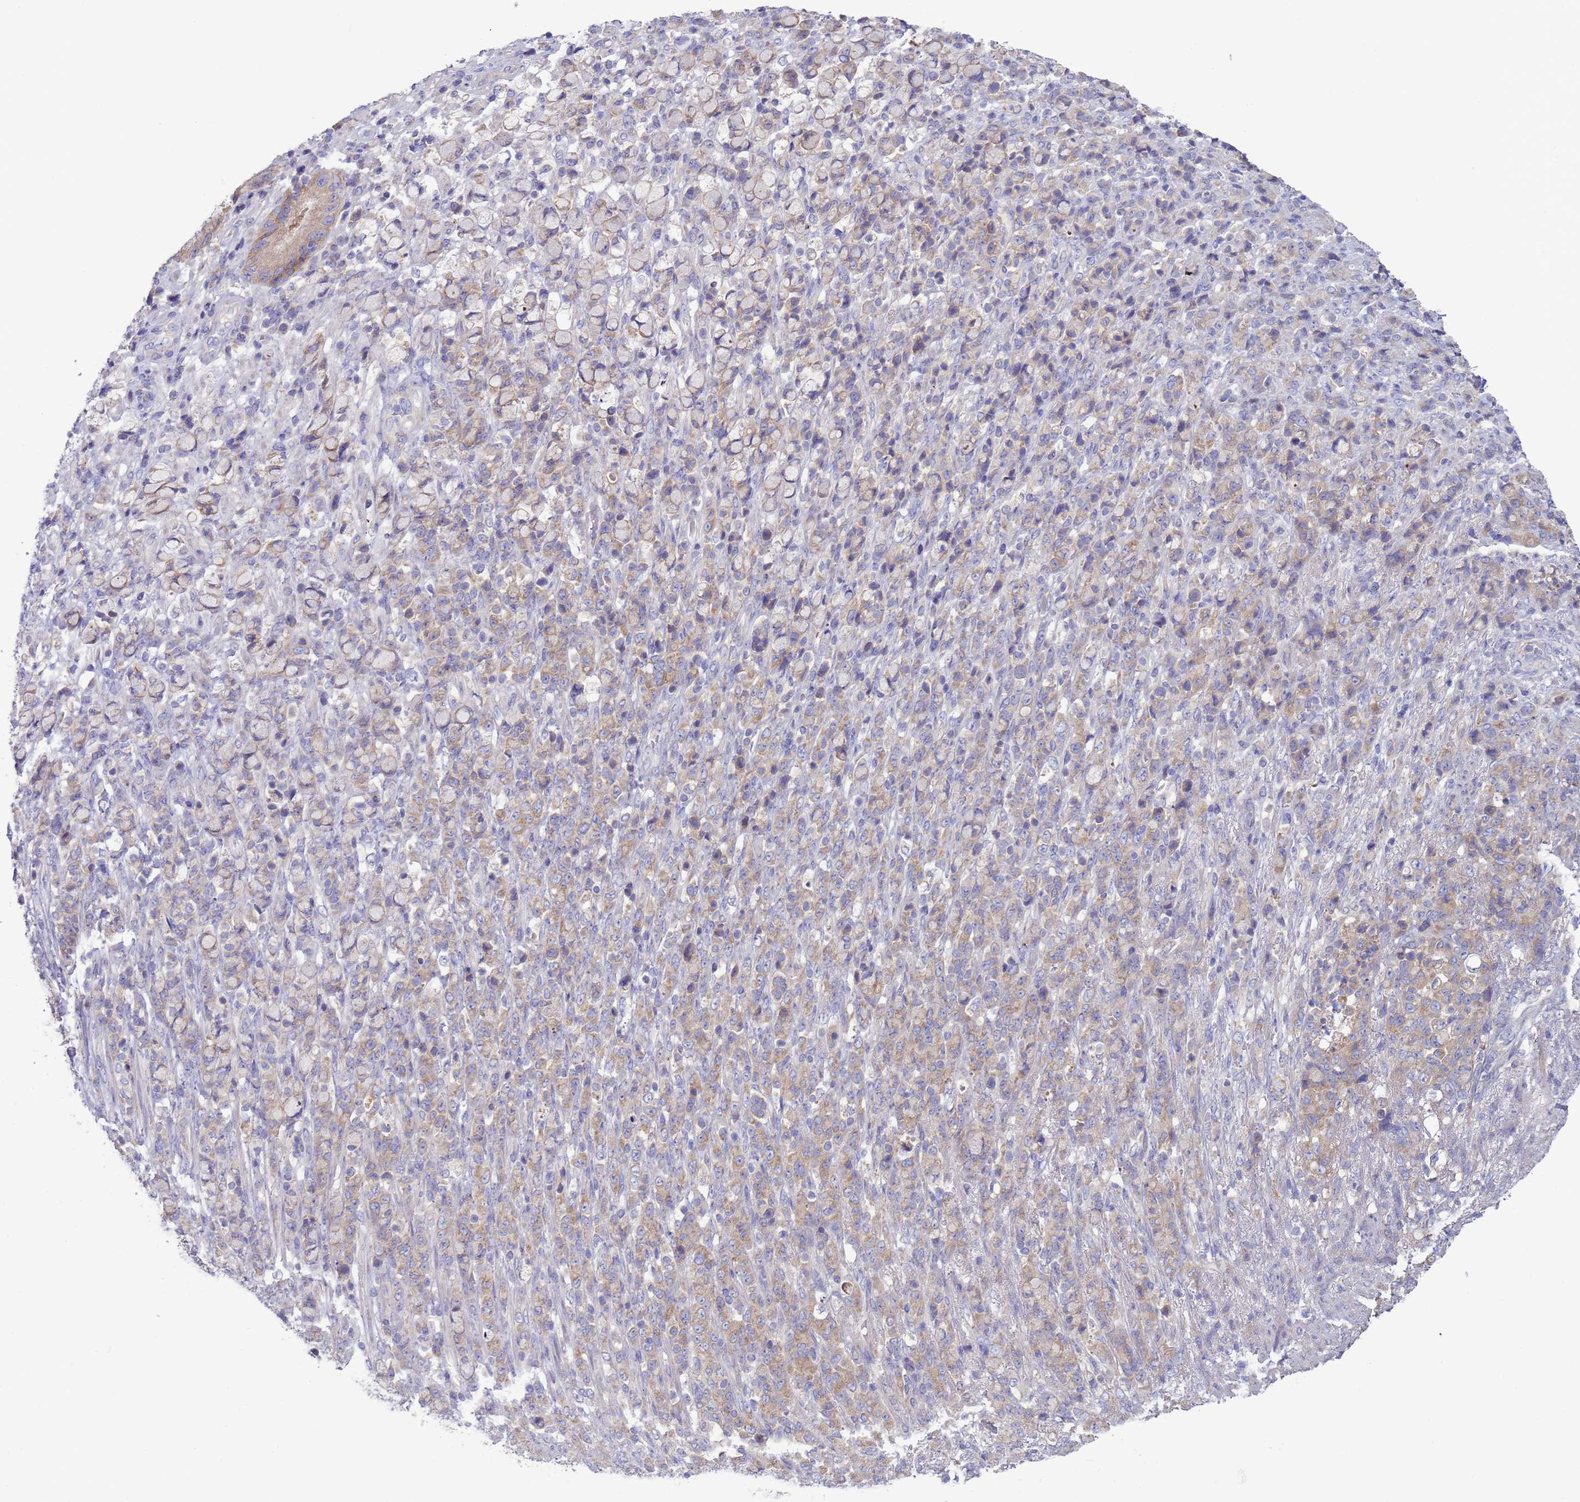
{"staining": {"intensity": "weak", "quantity": "25%-75%", "location": "cytoplasmic/membranous"}, "tissue": "stomach cancer", "cell_type": "Tumor cells", "image_type": "cancer", "snomed": [{"axis": "morphology", "description": "Normal tissue, NOS"}, {"axis": "morphology", "description": "Adenocarcinoma, NOS"}, {"axis": "topography", "description": "Stomach"}], "caption": "Immunohistochemical staining of human stomach cancer (adenocarcinoma) demonstrates weak cytoplasmic/membranous protein staining in about 25%-75% of tumor cells.", "gene": "UQCRQ", "patient": {"sex": "female", "age": 79}}